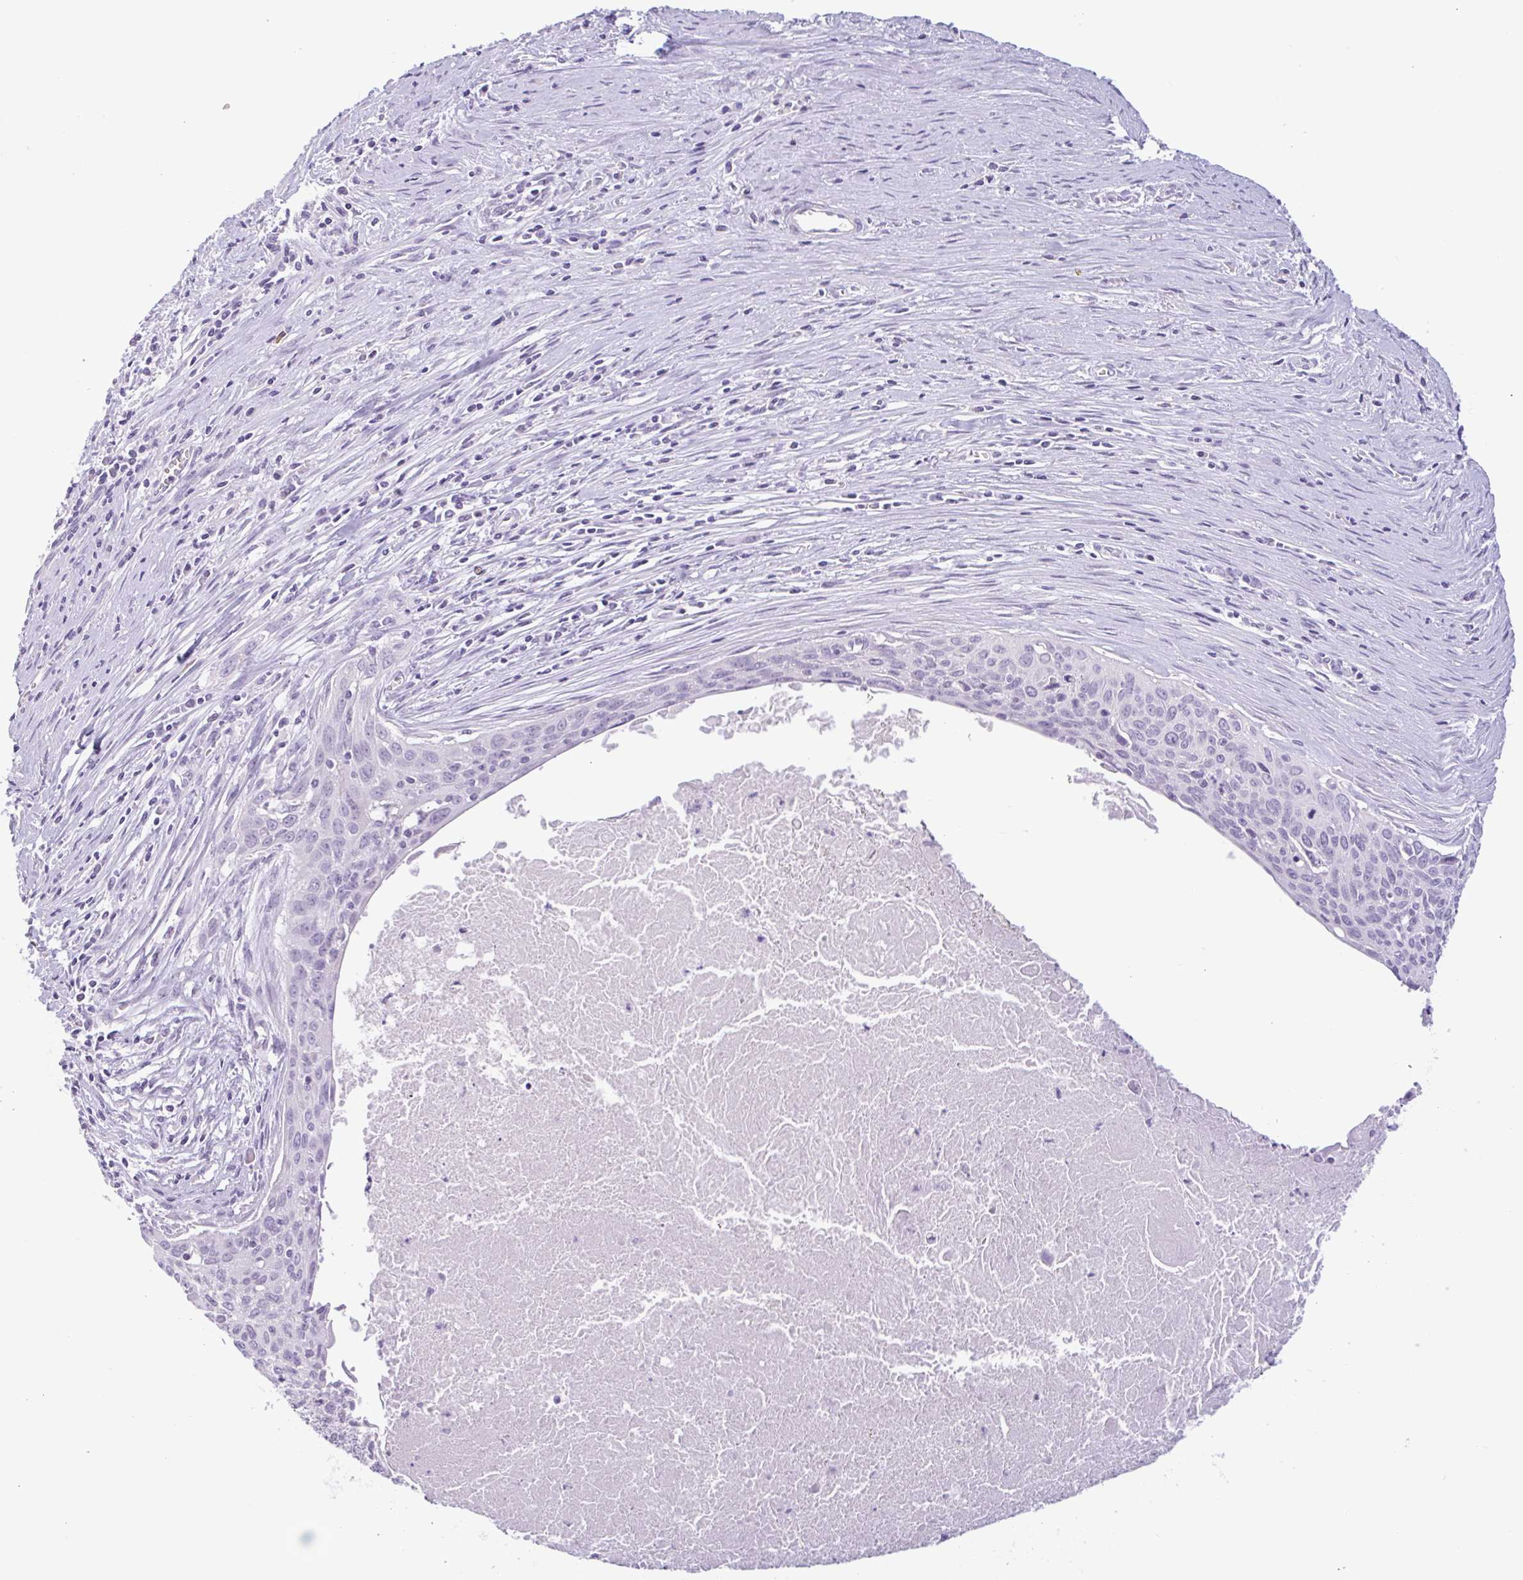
{"staining": {"intensity": "negative", "quantity": "none", "location": "none"}, "tissue": "cervical cancer", "cell_type": "Tumor cells", "image_type": "cancer", "snomed": [{"axis": "morphology", "description": "Squamous cell carcinoma, NOS"}, {"axis": "topography", "description": "Cervix"}], "caption": "Cervical cancer (squamous cell carcinoma) was stained to show a protein in brown. There is no significant expression in tumor cells.", "gene": "CTSE", "patient": {"sex": "female", "age": 55}}